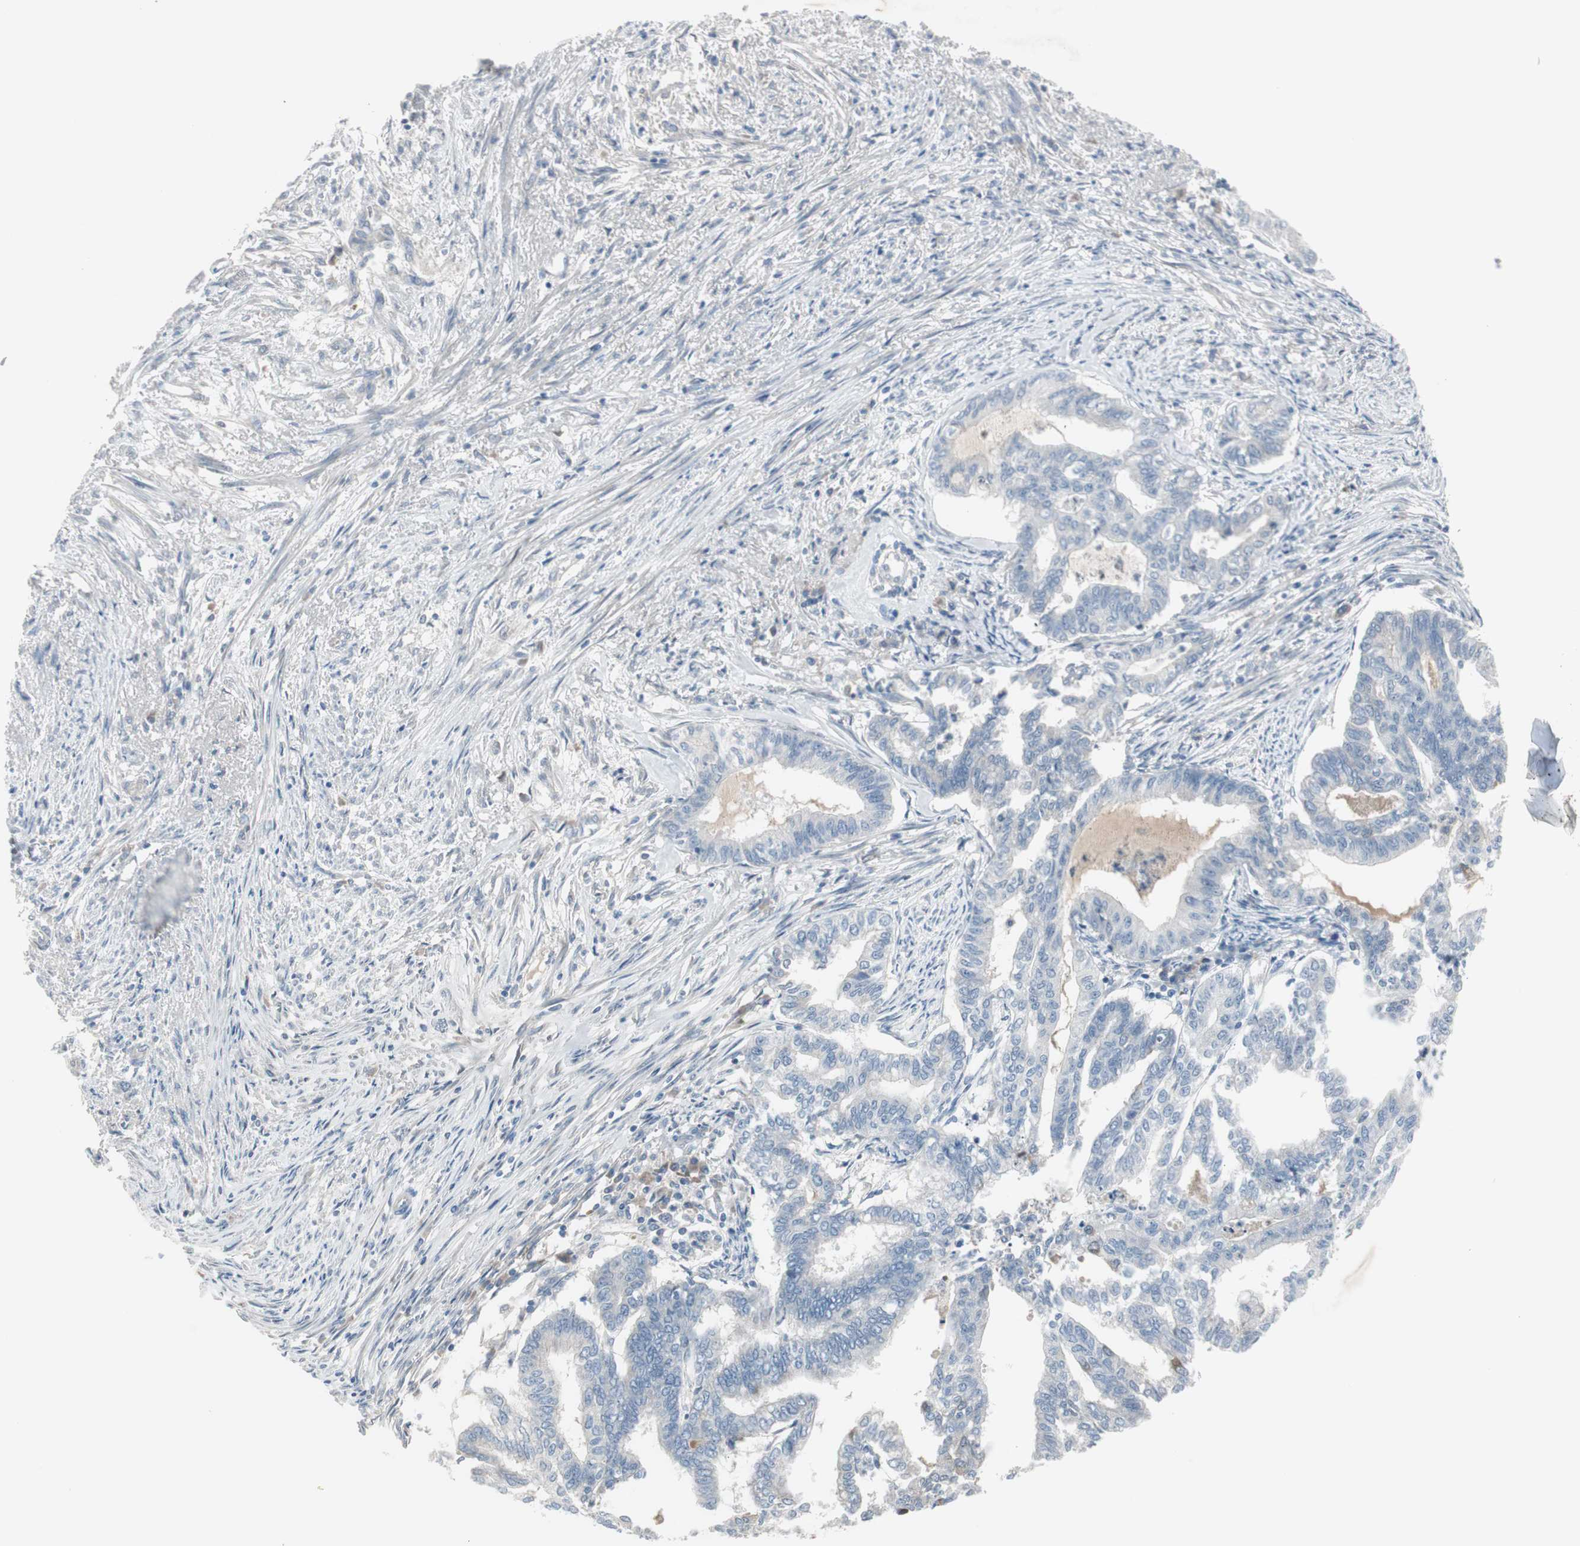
{"staining": {"intensity": "negative", "quantity": "none", "location": "none"}, "tissue": "endometrial cancer", "cell_type": "Tumor cells", "image_type": "cancer", "snomed": [{"axis": "morphology", "description": "Adenocarcinoma, NOS"}, {"axis": "topography", "description": "Endometrium"}], "caption": "Tumor cells are negative for protein expression in human endometrial cancer.", "gene": "MAPRE3", "patient": {"sex": "female", "age": 79}}